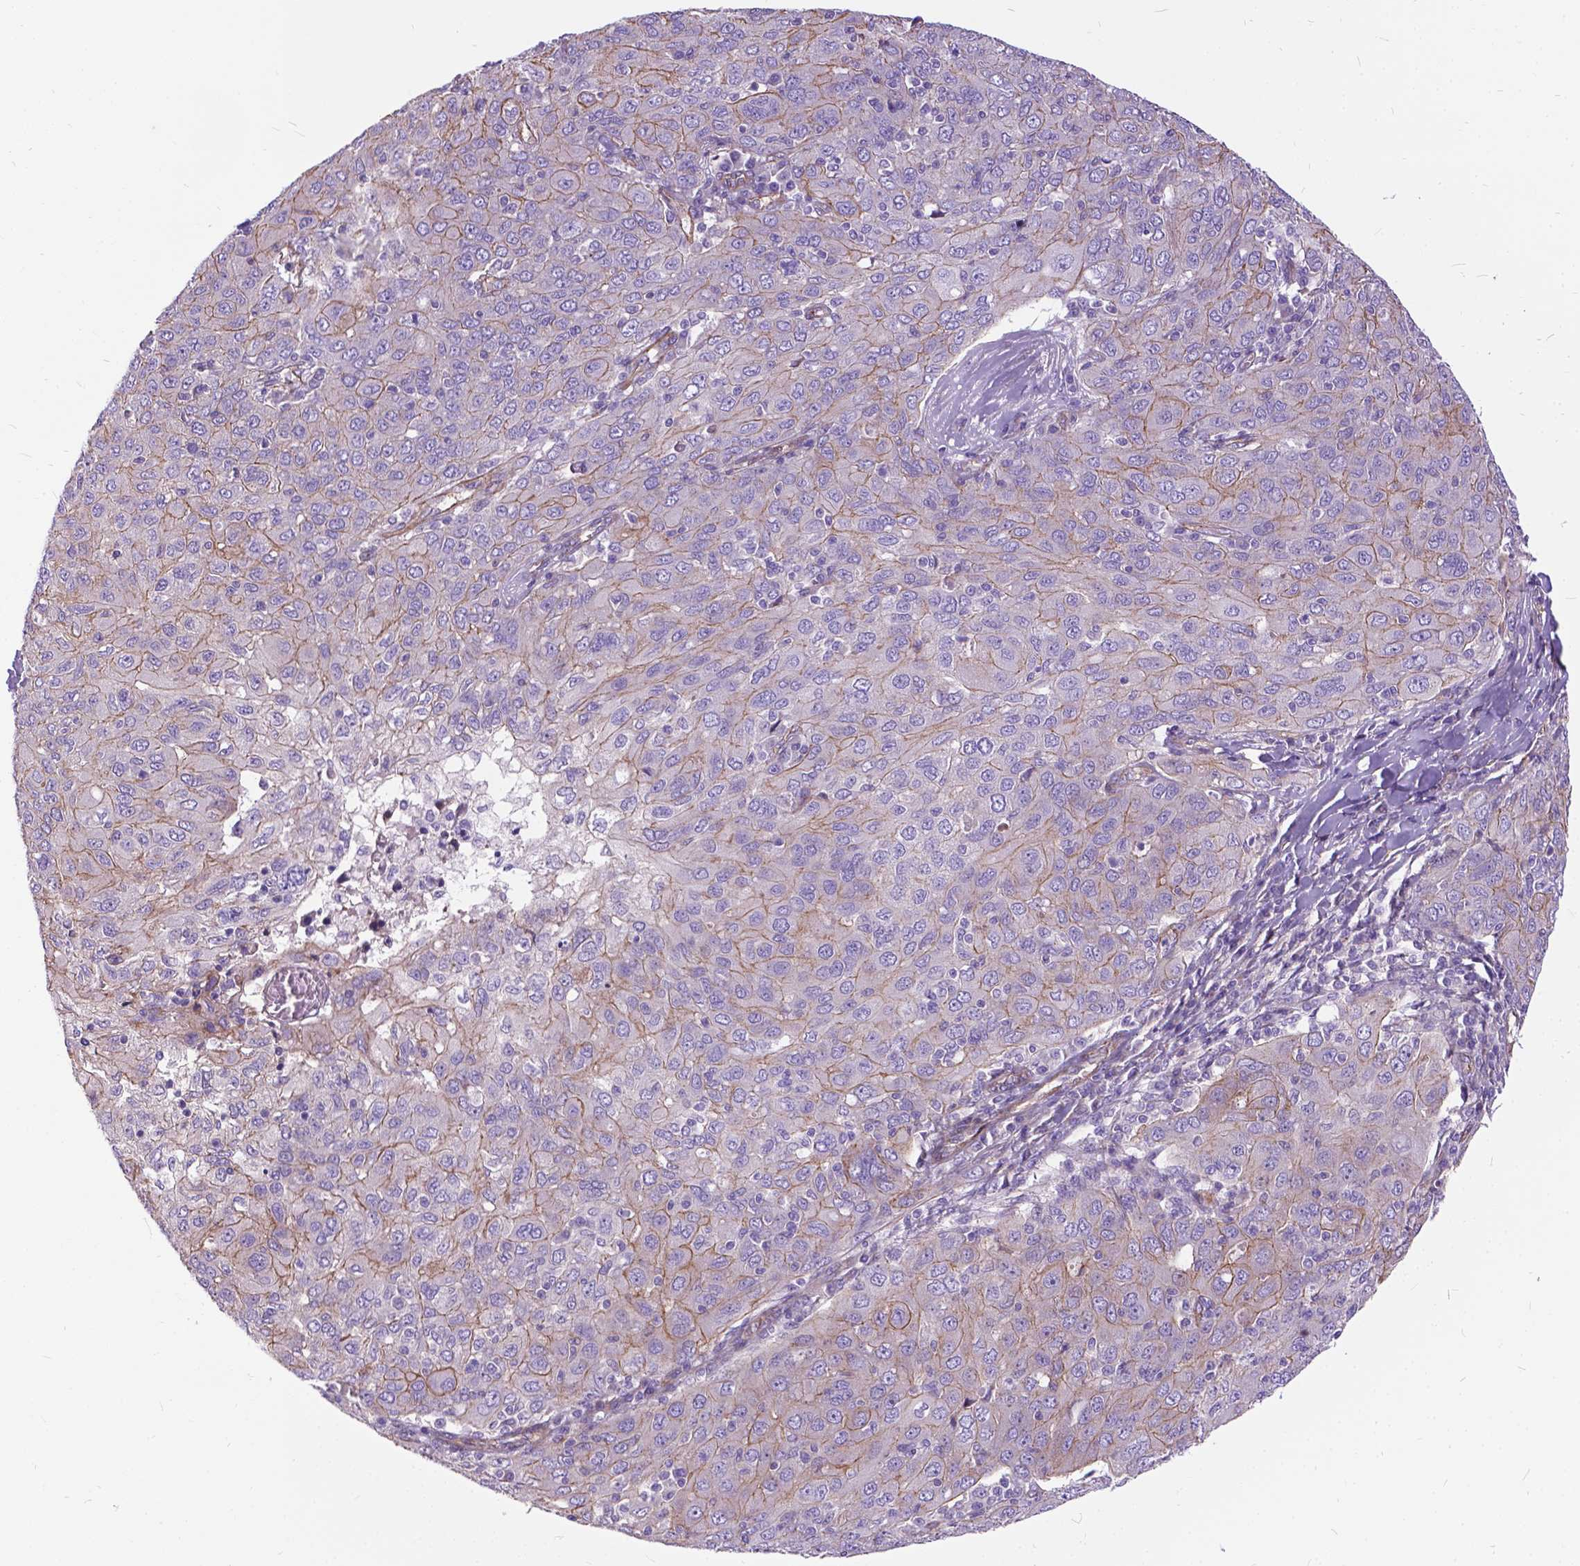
{"staining": {"intensity": "weak", "quantity": "25%-75%", "location": "cytoplasmic/membranous"}, "tissue": "ovarian cancer", "cell_type": "Tumor cells", "image_type": "cancer", "snomed": [{"axis": "morphology", "description": "Carcinoma, endometroid"}, {"axis": "topography", "description": "Ovary"}], "caption": "Immunohistochemistry histopathology image of neoplastic tissue: ovarian endometroid carcinoma stained using IHC demonstrates low levels of weak protein expression localized specifically in the cytoplasmic/membranous of tumor cells, appearing as a cytoplasmic/membranous brown color.", "gene": "FLT4", "patient": {"sex": "female", "age": 50}}